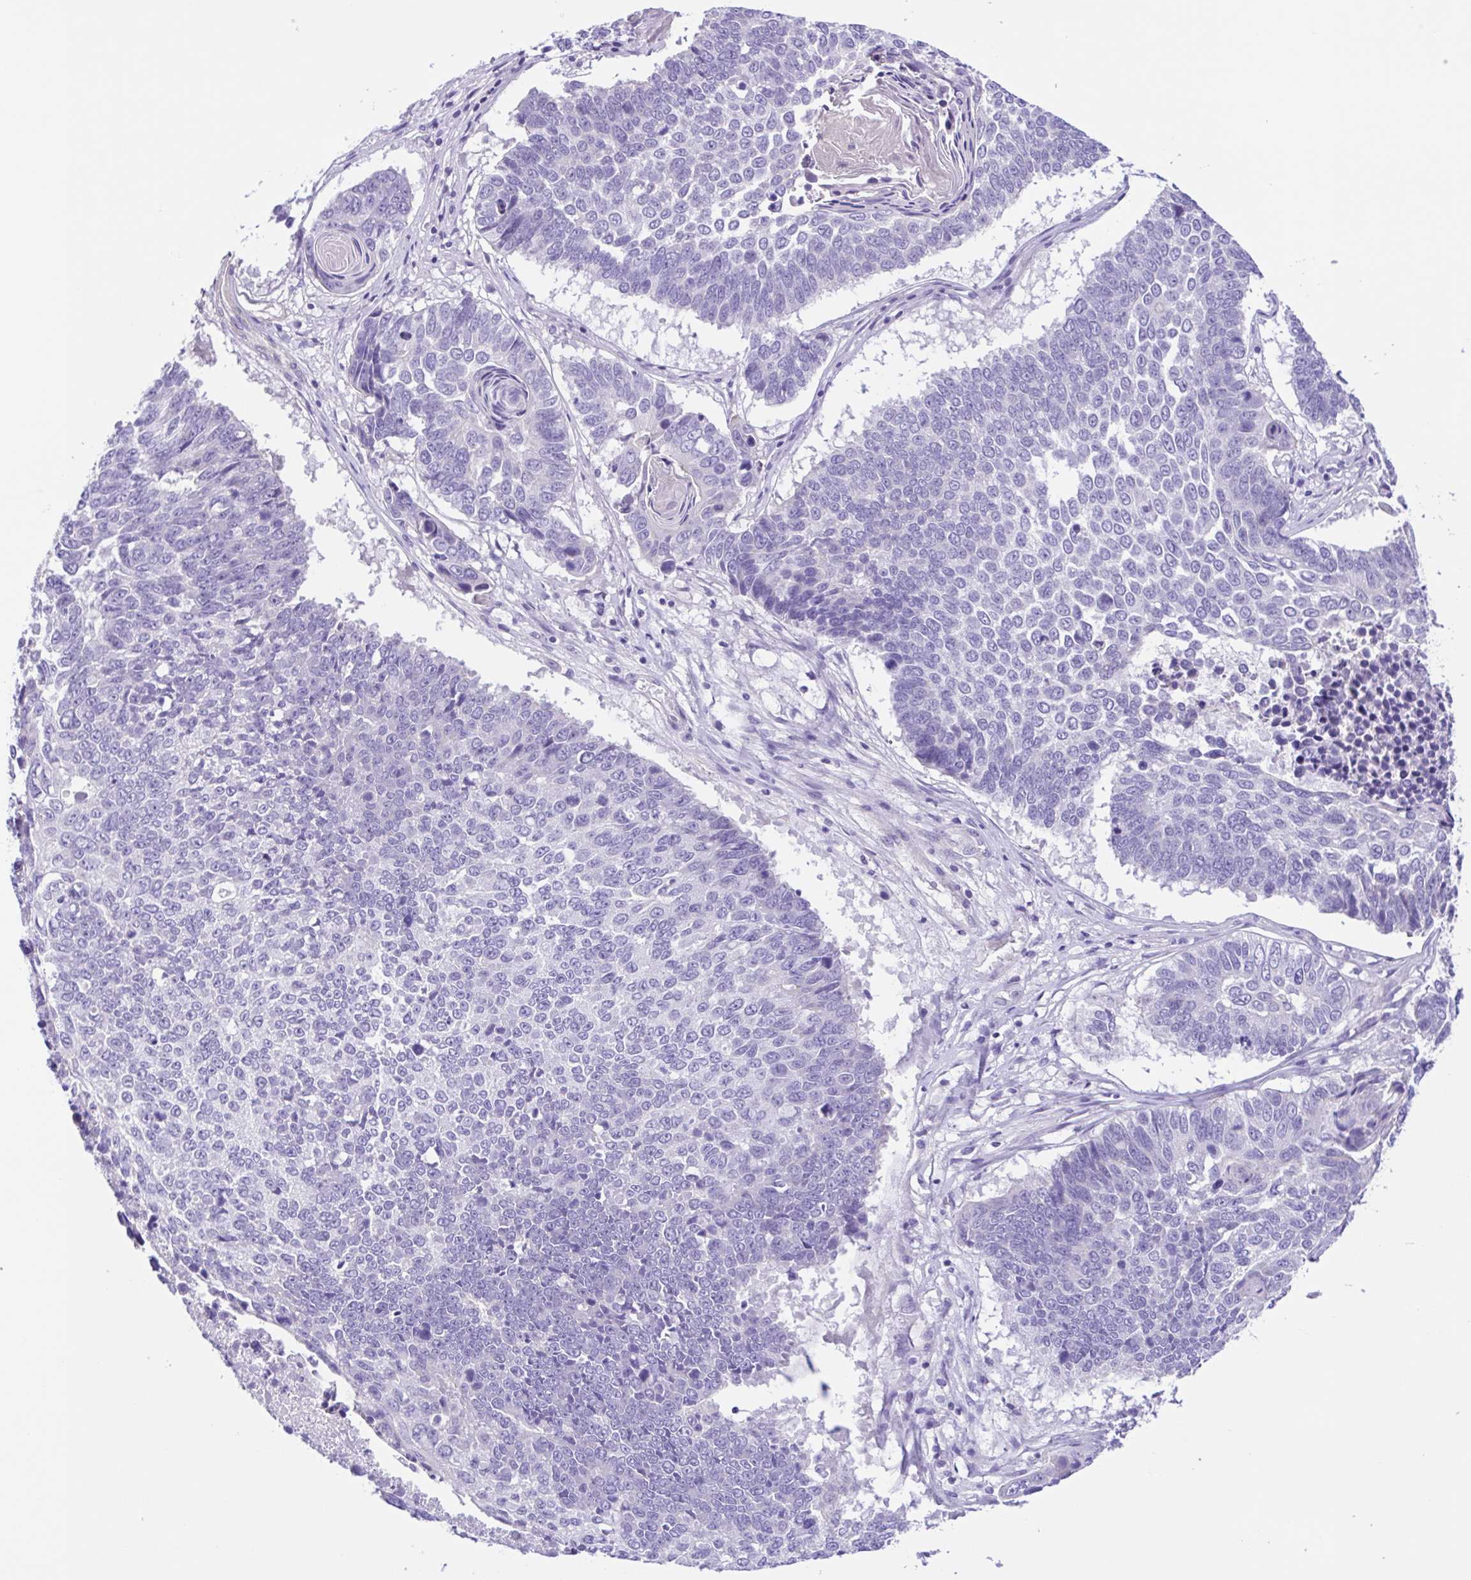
{"staining": {"intensity": "negative", "quantity": "none", "location": "none"}, "tissue": "lung cancer", "cell_type": "Tumor cells", "image_type": "cancer", "snomed": [{"axis": "morphology", "description": "Squamous cell carcinoma, NOS"}, {"axis": "topography", "description": "Lung"}], "caption": "Histopathology image shows no significant protein staining in tumor cells of lung cancer (squamous cell carcinoma).", "gene": "ISM2", "patient": {"sex": "male", "age": 73}}